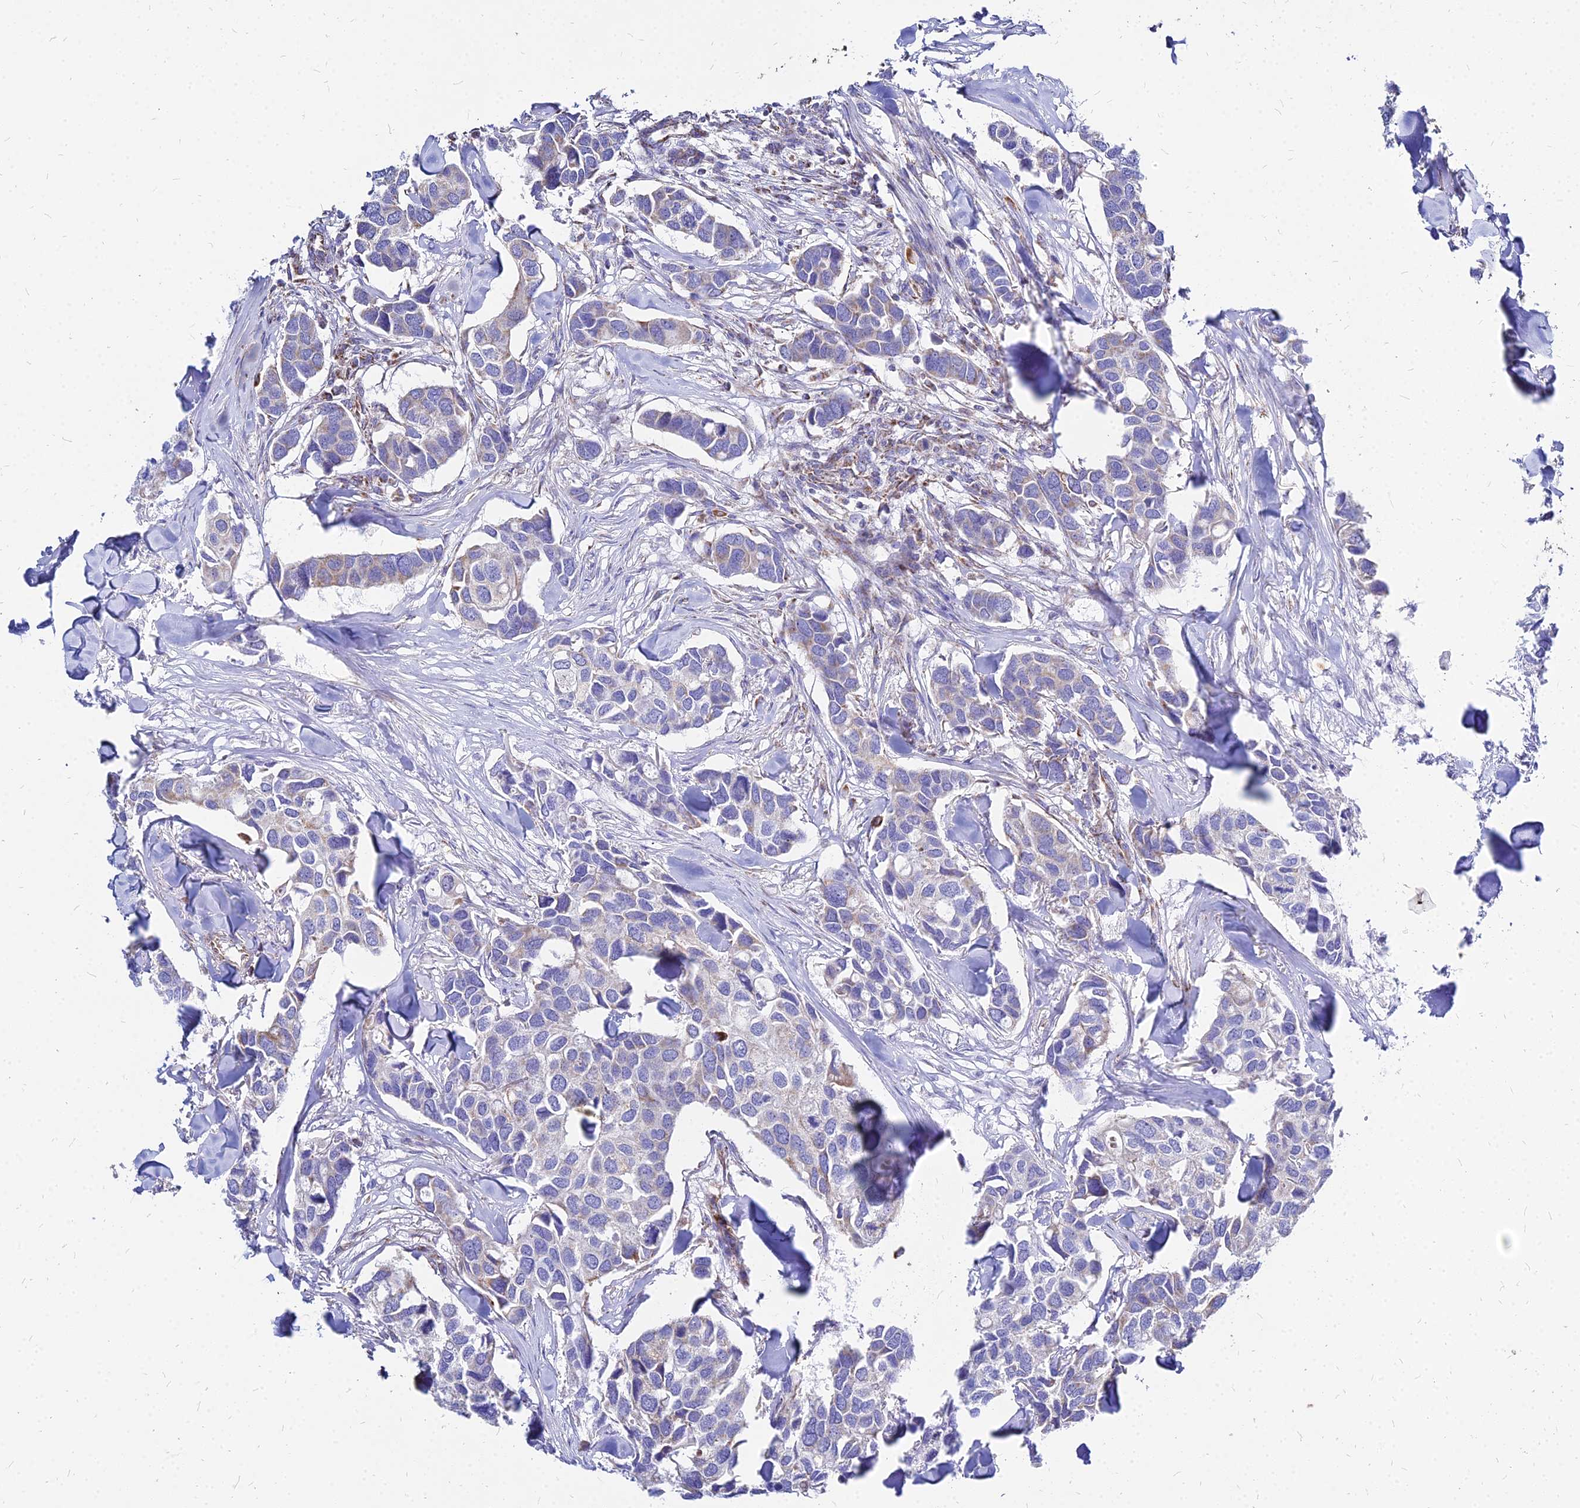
{"staining": {"intensity": "weak", "quantity": "25%-75%", "location": "cytoplasmic/membranous"}, "tissue": "breast cancer", "cell_type": "Tumor cells", "image_type": "cancer", "snomed": [{"axis": "morphology", "description": "Duct carcinoma"}, {"axis": "topography", "description": "Breast"}], "caption": "Protein analysis of invasive ductal carcinoma (breast) tissue exhibits weak cytoplasmic/membranous positivity in approximately 25%-75% of tumor cells.", "gene": "DLD", "patient": {"sex": "female", "age": 83}}